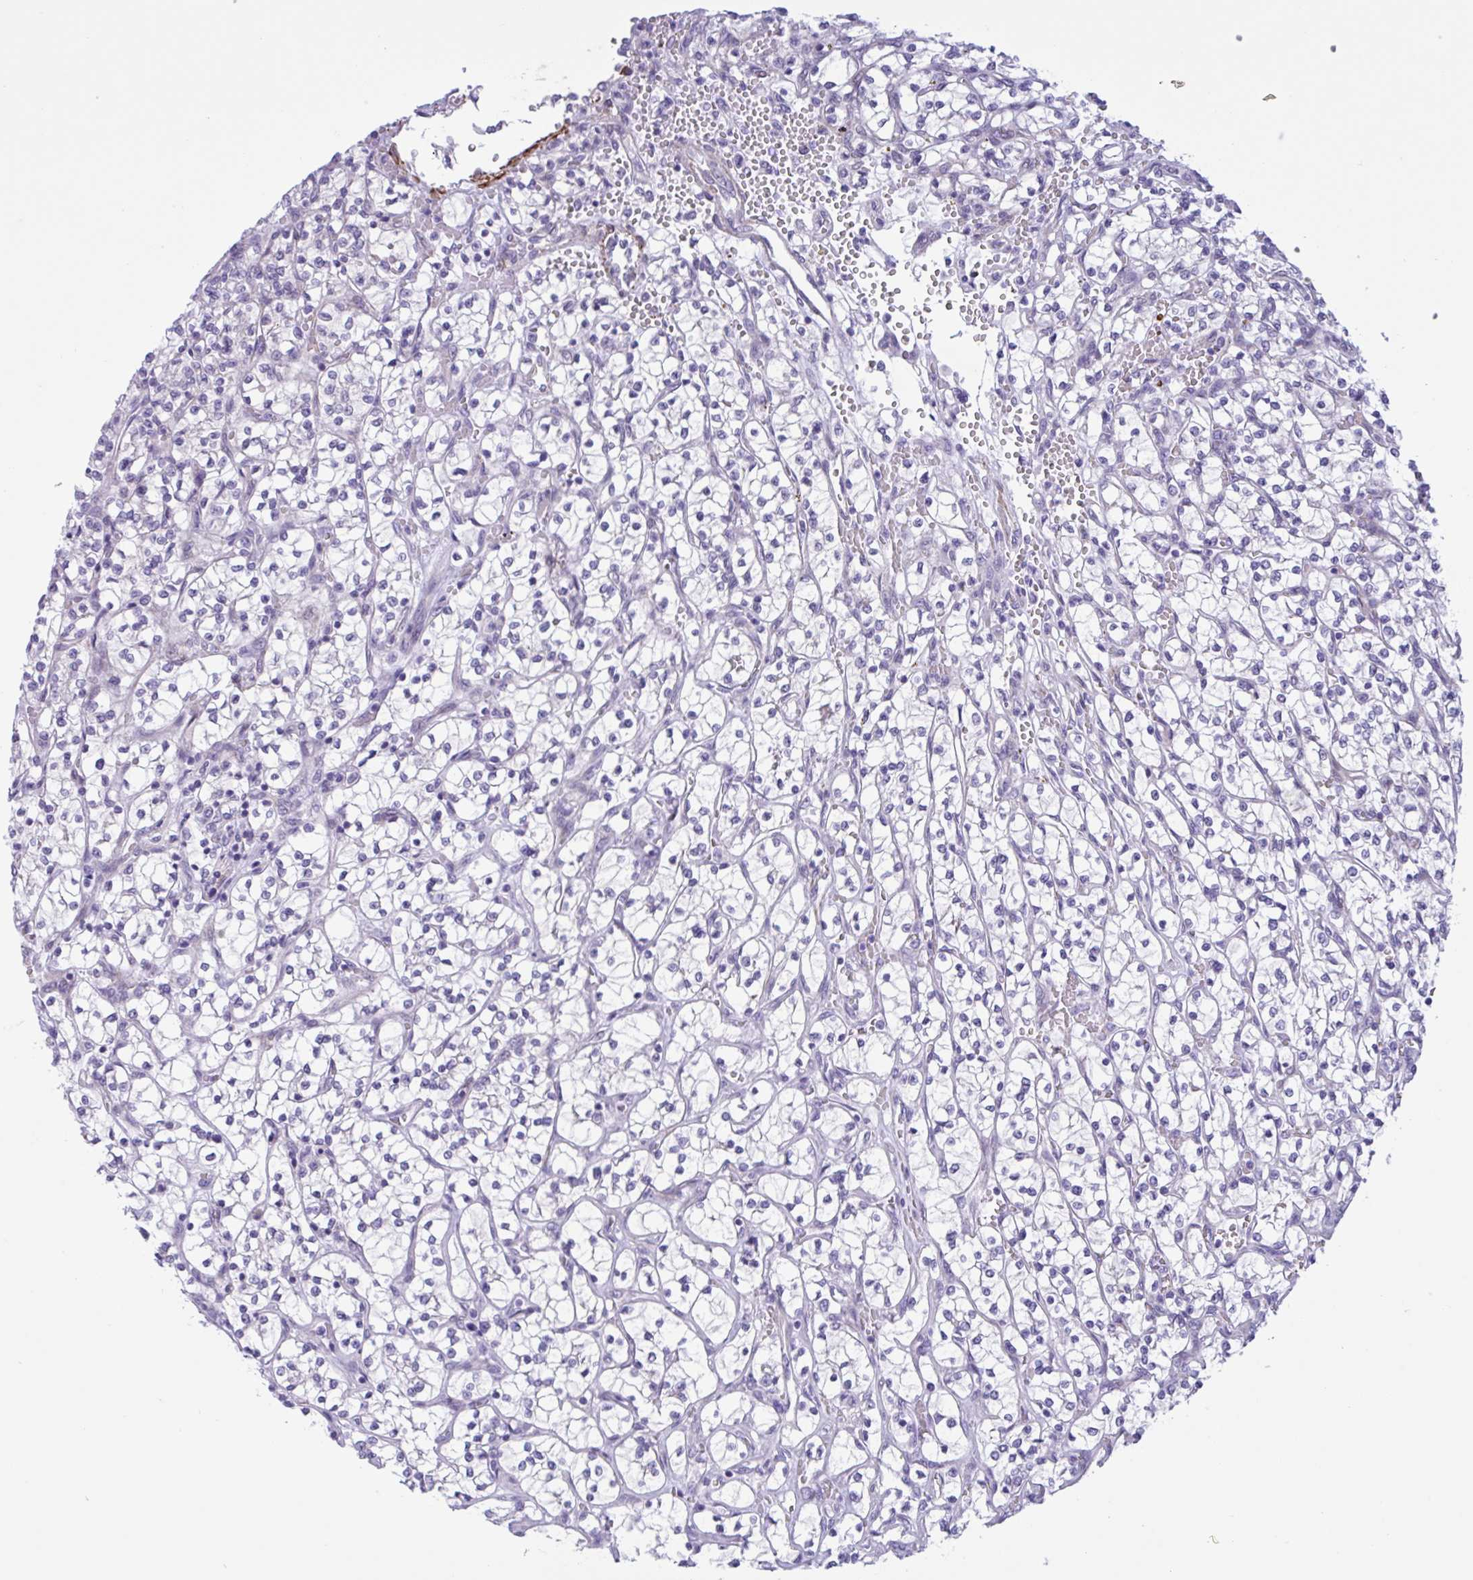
{"staining": {"intensity": "negative", "quantity": "none", "location": "none"}, "tissue": "renal cancer", "cell_type": "Tumor cells", "image_type": "cancer", "snomed": [{"axis": "morphology", "description": "Adenocarcinoma, NOS"}, {"axis": "topography", "description": "Kidney"}], "caption": "Renal adenocarcinoma was stained to show a protein in brown. There is no significant expression in tumor cells.", "gene": "AHCYL2", "patient": {"sex": "female", "age": 64}}